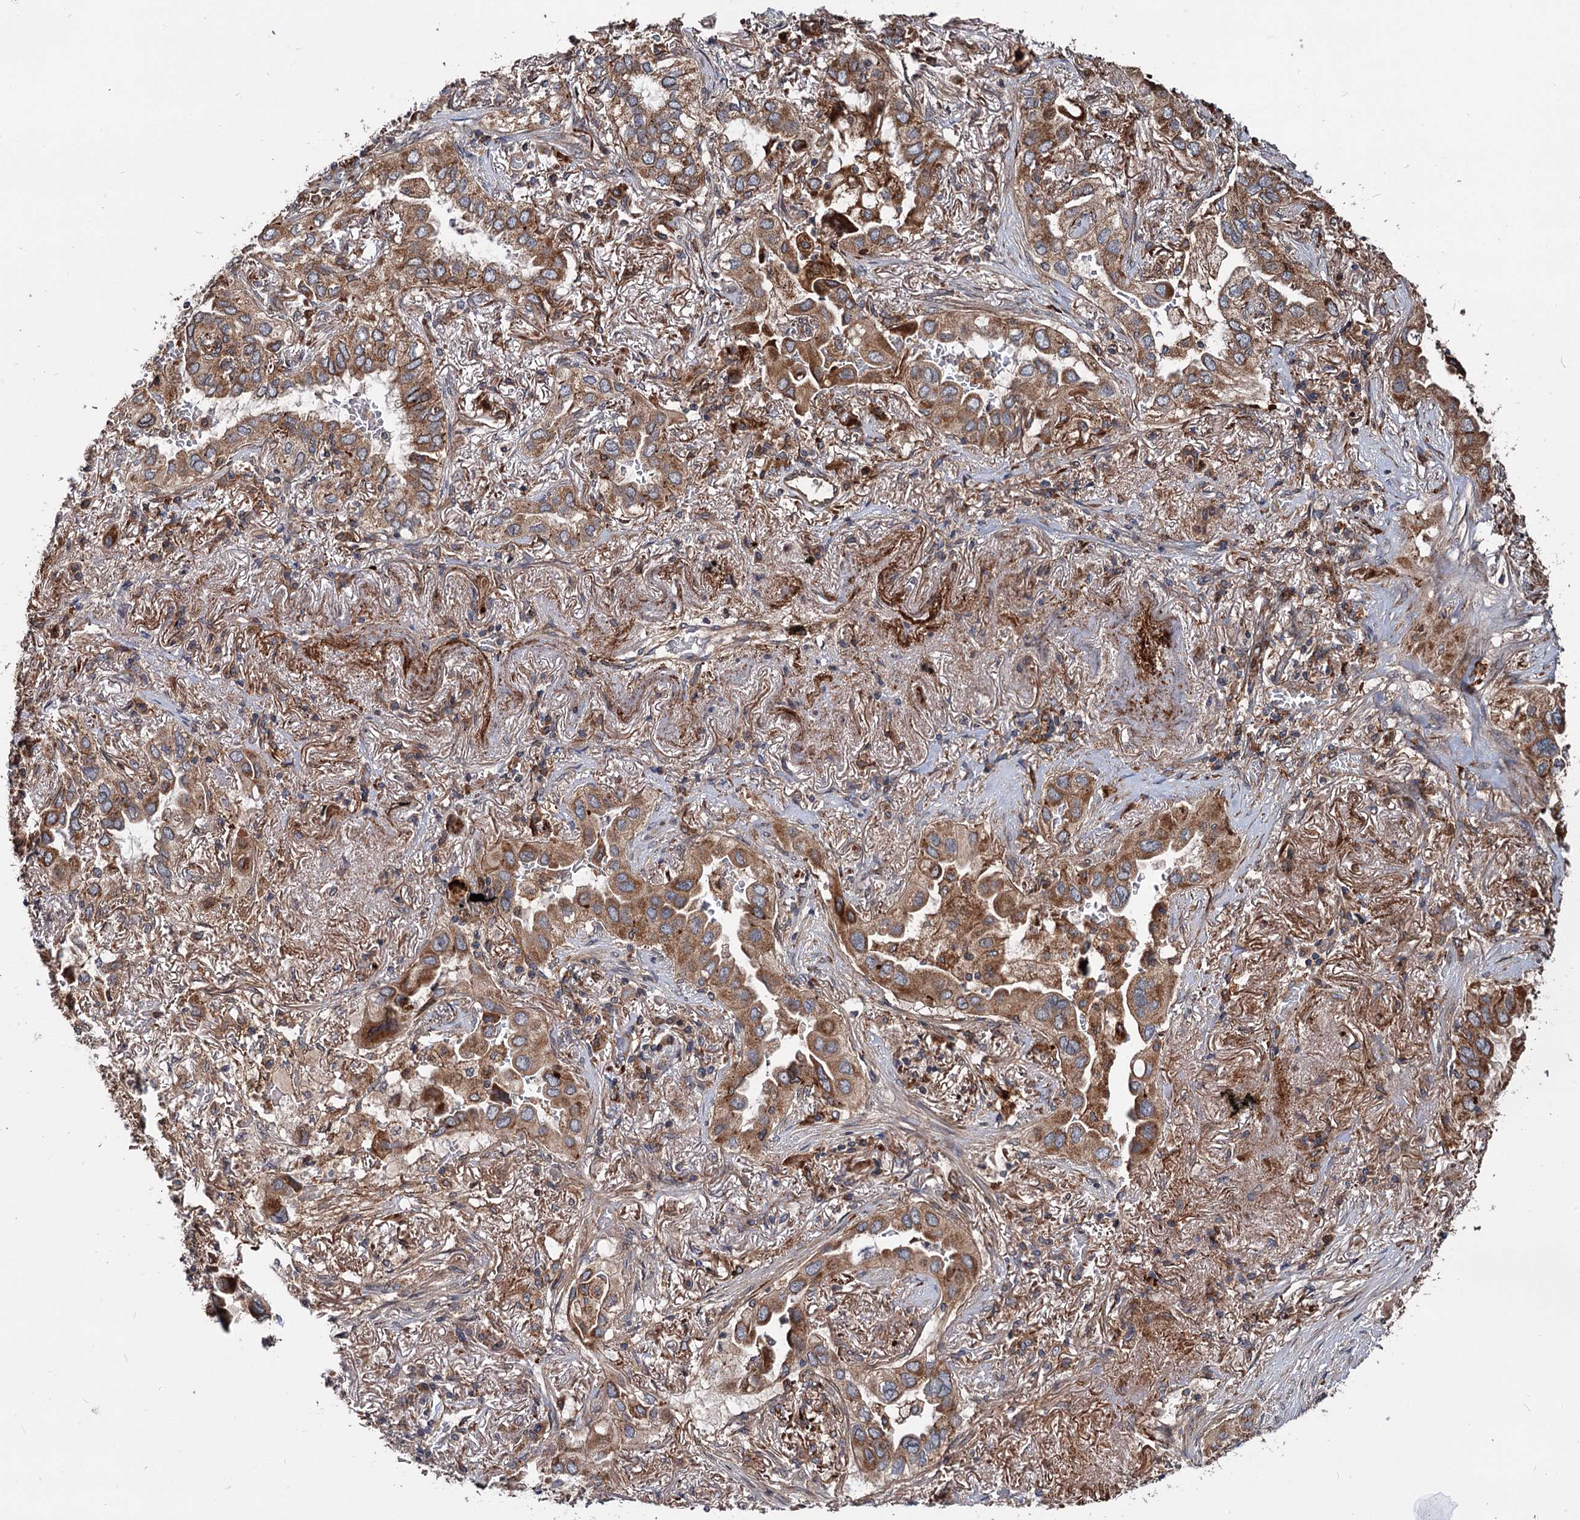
{"staining": {"intensity": "strong", "quantity": ">75%", "location": "cytoplasmic/membranous"}, "tissue": "lung cancer", "cell_type": "Tumor cells", "image_type": "cancer", "snomed": [{"axis": "morphology", "description": "Adenocarcinoma, NOS"}, {"axis": "topography", "description": "Lung"}], "caption": "Immunohistochemistry (IHC) photomicrograph of human adenocarcinoma (lung) stained for a protein (brown), which demonstrates high levels of strong cytoplasmic/membranous positivity in about >75% of tumor cells.", "gene": "RNF111", "patient": {"sex": "female", "age": 76}}